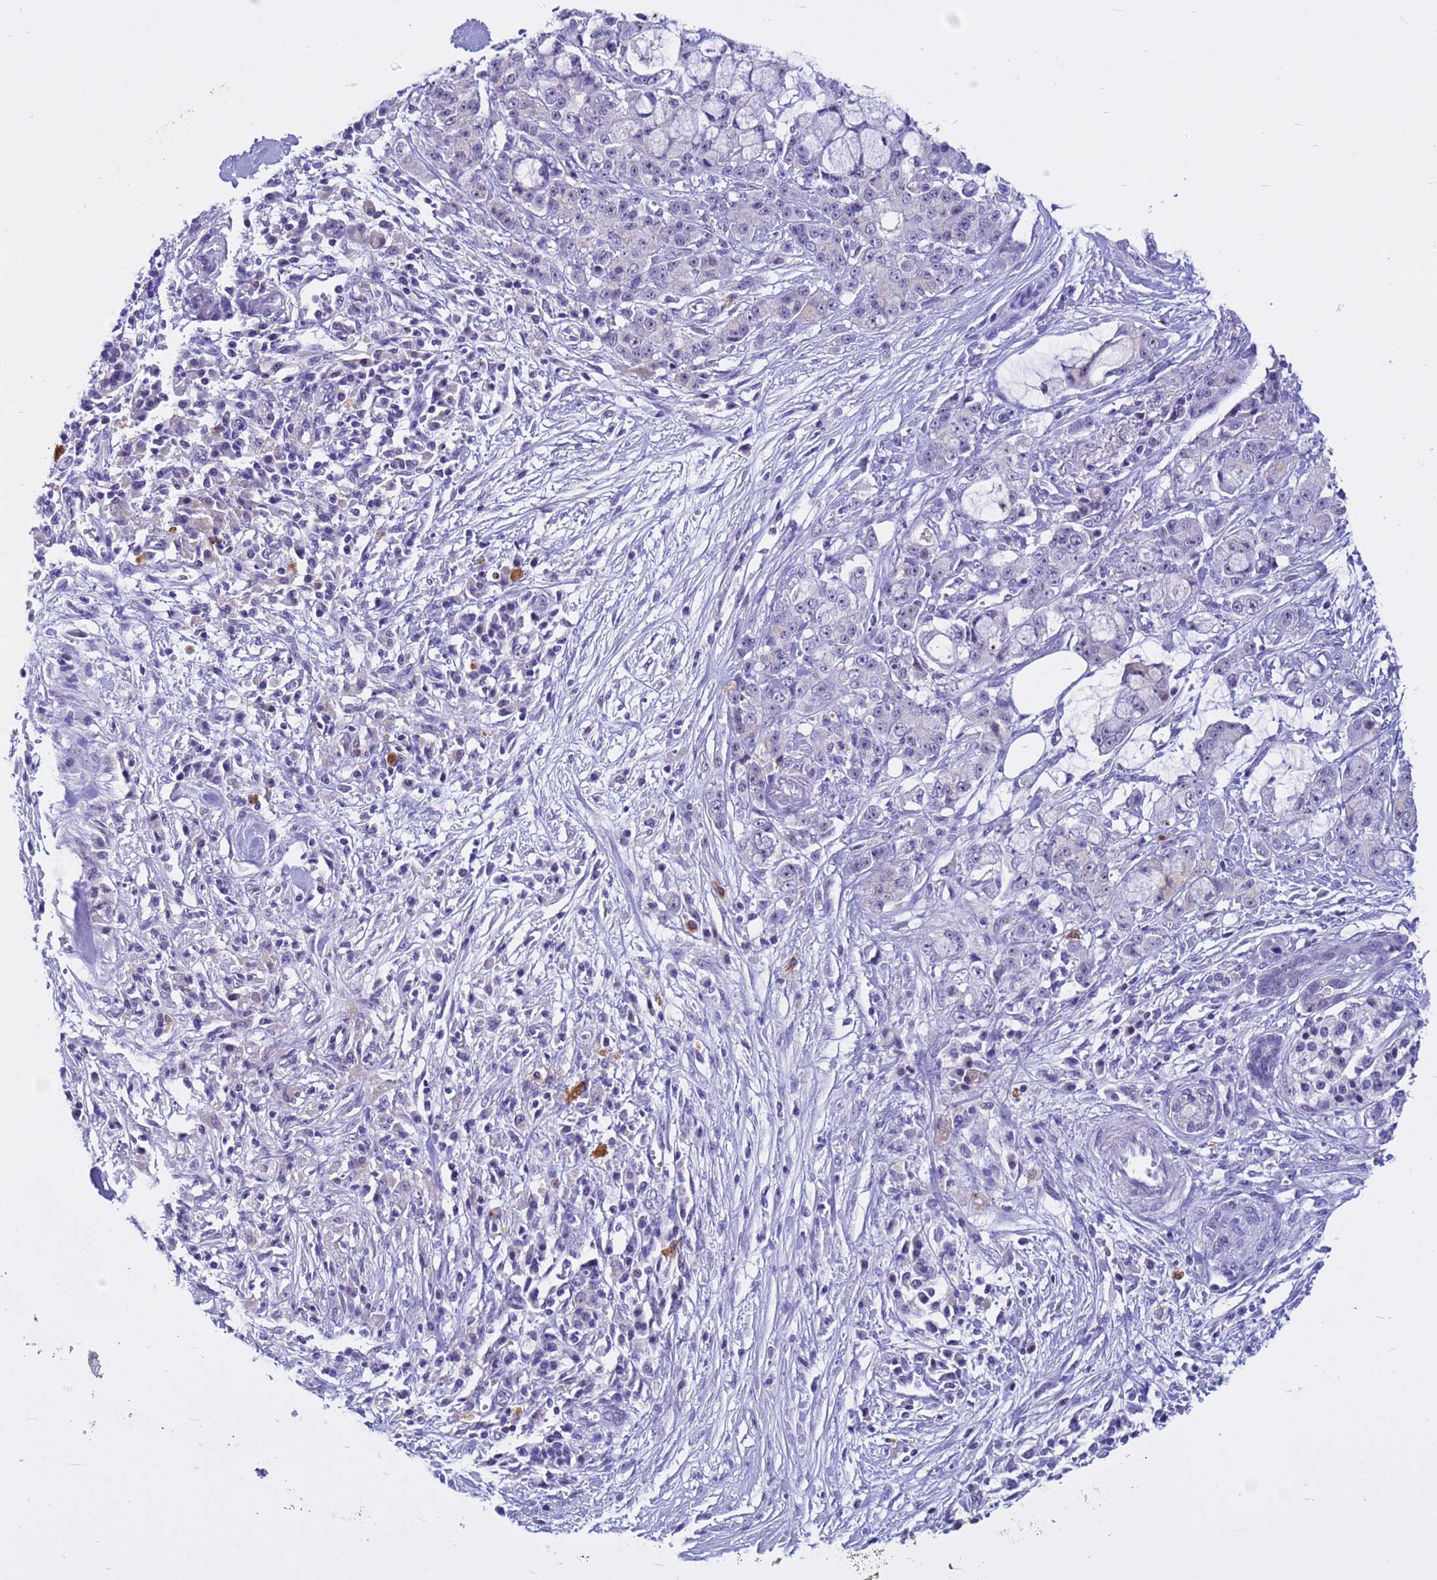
{"staining": {"intensity": "negative", "quantity": "none", "location": "none"}, "tissue": "pancreatic cancer", "cell_type": "Tumor cells", "image_type": "cancer", "snomed": [{"axis": "morphology", "description": "Adenocarcinoma, NOS"}, {"axis": "topography", "description": "Pancreas"}], "caption": "The image shows no staining of tumor cells in adenocarcinoma (pancreatic). (DAB immunohistochemistry (IHC) visualized using brightfield microscopy, high magnification).", "gene": "DMRTC2", "patient": {"sex": "female", "age": 73}}